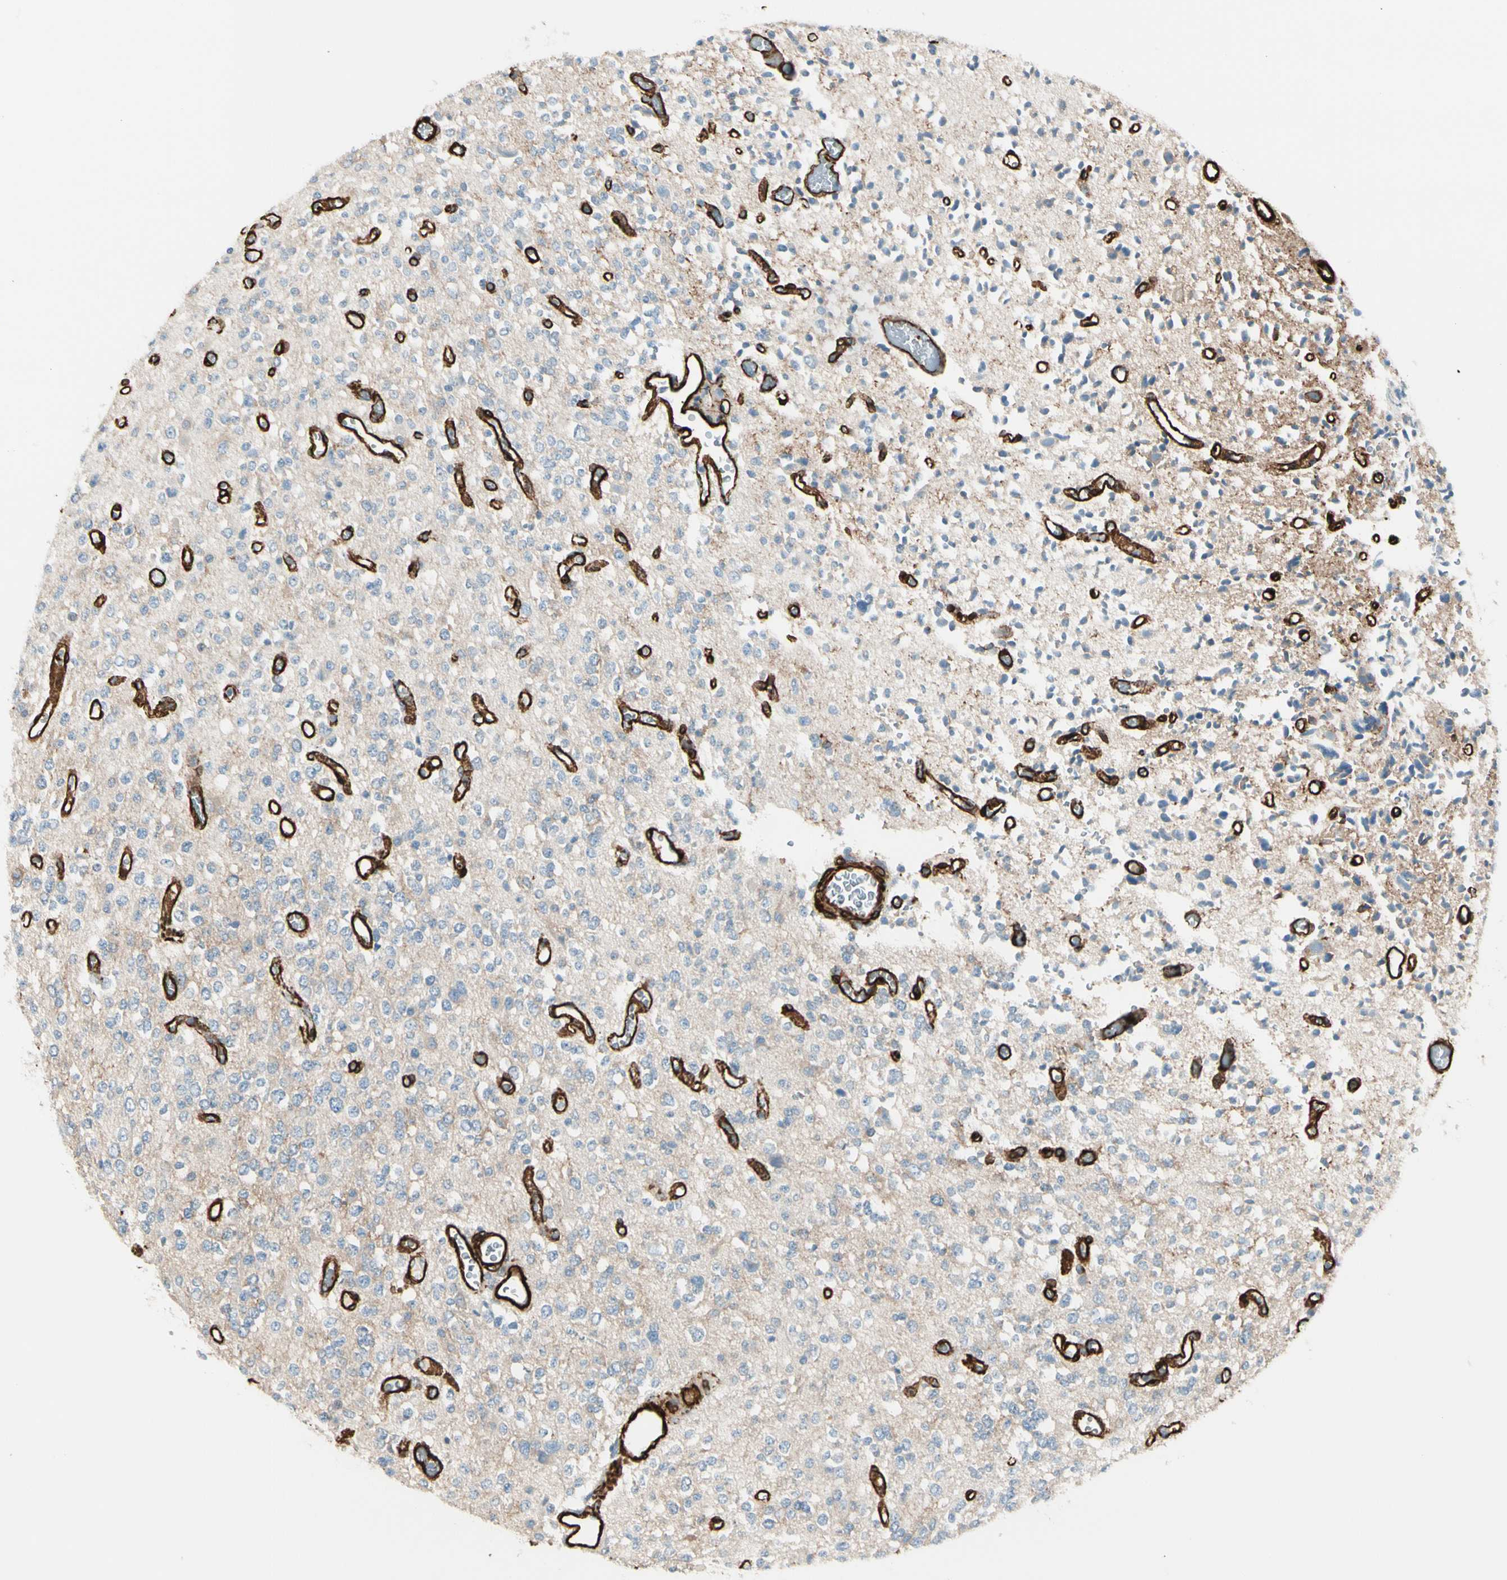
{"staining": {"intensity": "weak", "quantity": "25%-75%", "location": "cytoplasmic/membranous"}, "tissue": "glioma", "cell_type": "Tumor cells", "image_type": "cancer", "snomed": [{"axis": "morphology", "description": "Glioma, malignant, Low grade"}, {"axis": "topography", "description": "Brain"}], "caption": "Protein expression analysis of human glioma reveals weak cytoplasmic/membranous expression in approximately 25%-75% of tumor cells. (DAB (3,3'-diaminobenzidine) IHC, brown staining for protein, blue staining for nuclei).", "gene": "CALD1", "patient": {"sex": "male", "age": 38}}